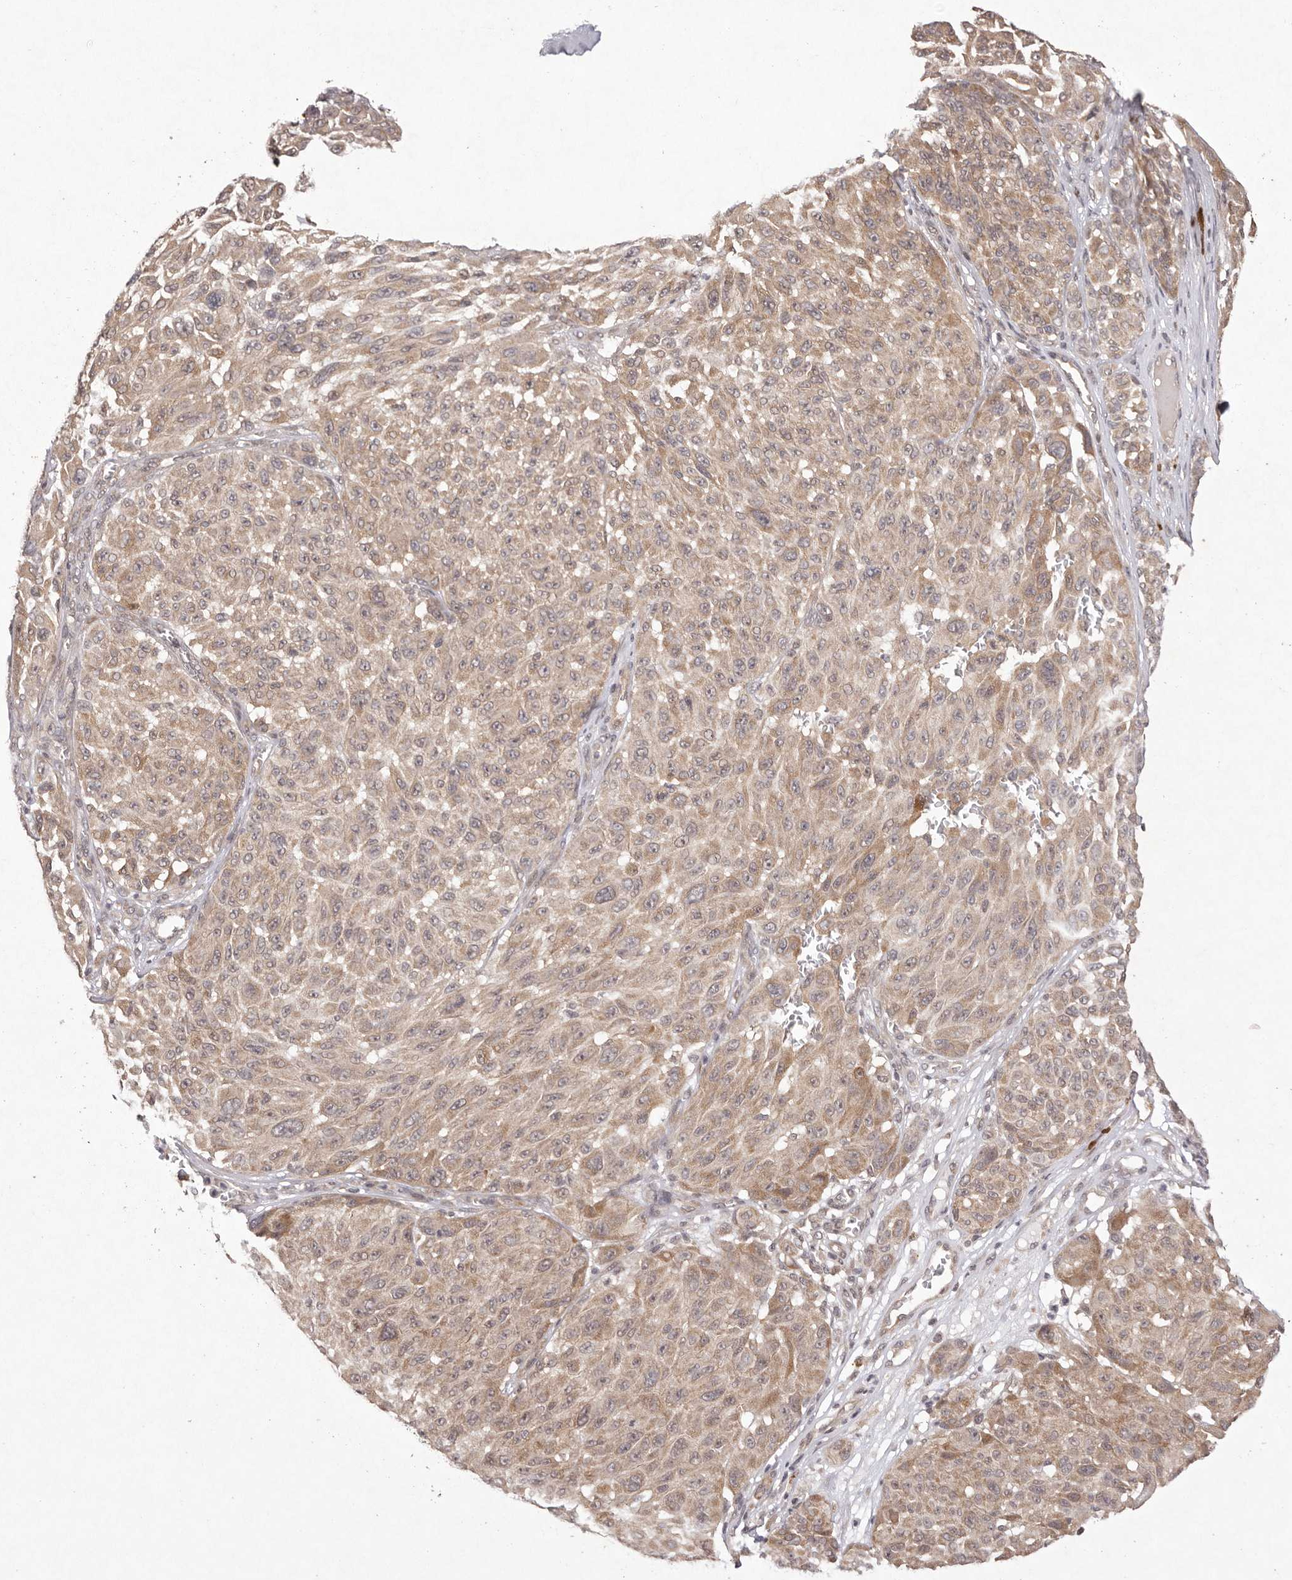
{"staining": {"intensity": "weak", "quantity": "25%-75%", "location": "cytoplasmic/membranous"}, "tissue": "melanoma", "cell_type": "Tumor cells", "image_type": "cancer", "snomed": [{"axis": "morphology", "description": "Malignant melanoma, NOS"}, {"axis": "topography", "description": "Skin"}], "caption": "Melanoma tissue displays weak cytoplasmic/membranous positivity in about 25%-75% of tumor cells, visualized by immunohistochemistry.", "gene": "BUD31", "patient": {"sex": "male", "age": 83}}